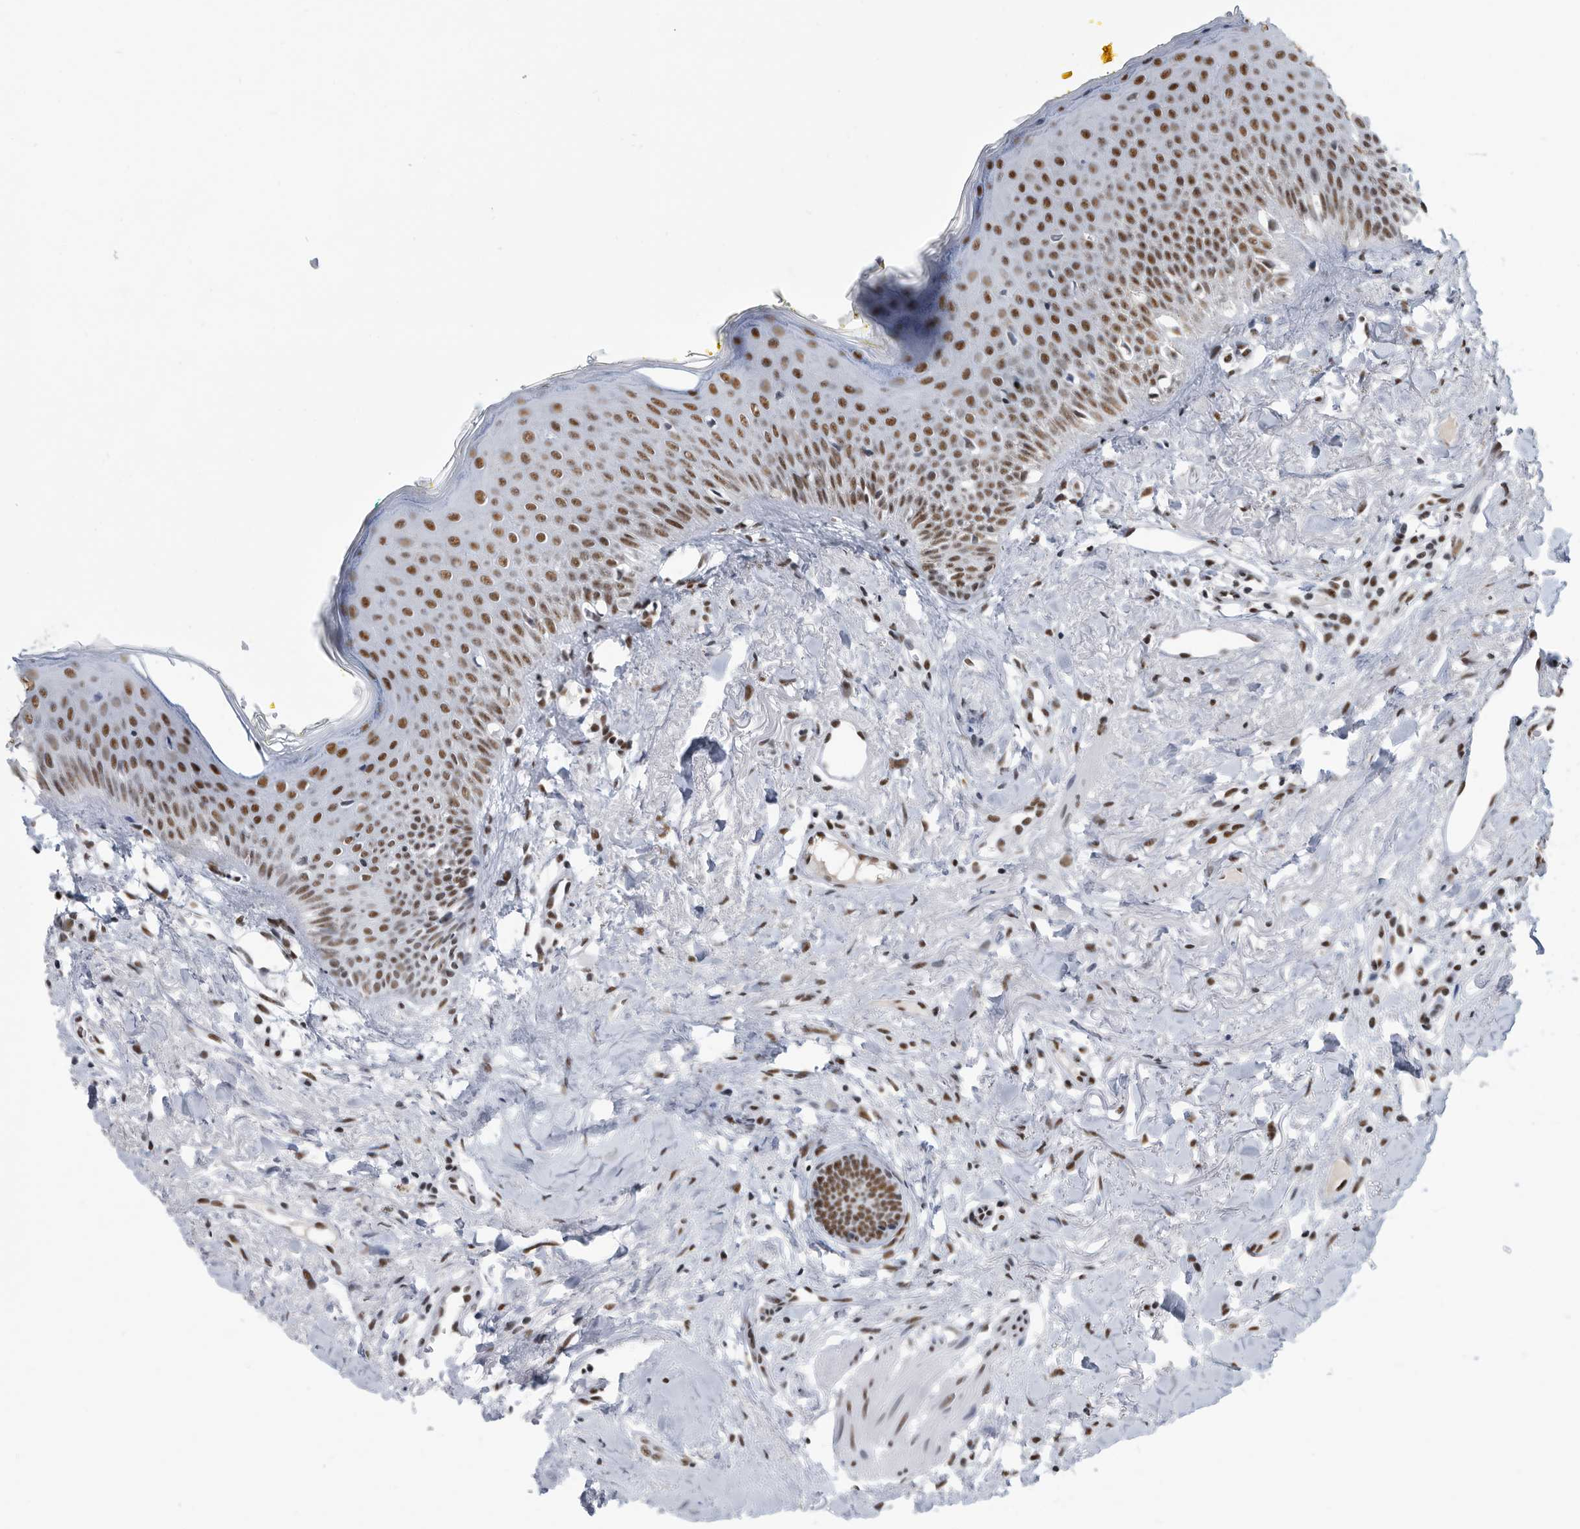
{"staining": {"intensity": "strong", "quantity": ">75%", "location": "nuclear"}, "tissue": "oral mucosa", "cell_type": "Squamous epithelial cells", "image_type": "normal", "snomed": [{"axis": "morphology", "description": "Normal tissue, NOS"}, {"axis": "topography", "description": "Oral tissue"}], "caption": "Immunohistochemistry (IHC) histopathology image of benign oral mucosa stained for a protein (brown), which demonstrates high levels of strong nuclear staining in about >75% of squamous epithelial cells.", "gene": "SF3A1", "patient": {"sex": "female", "age": 70}}